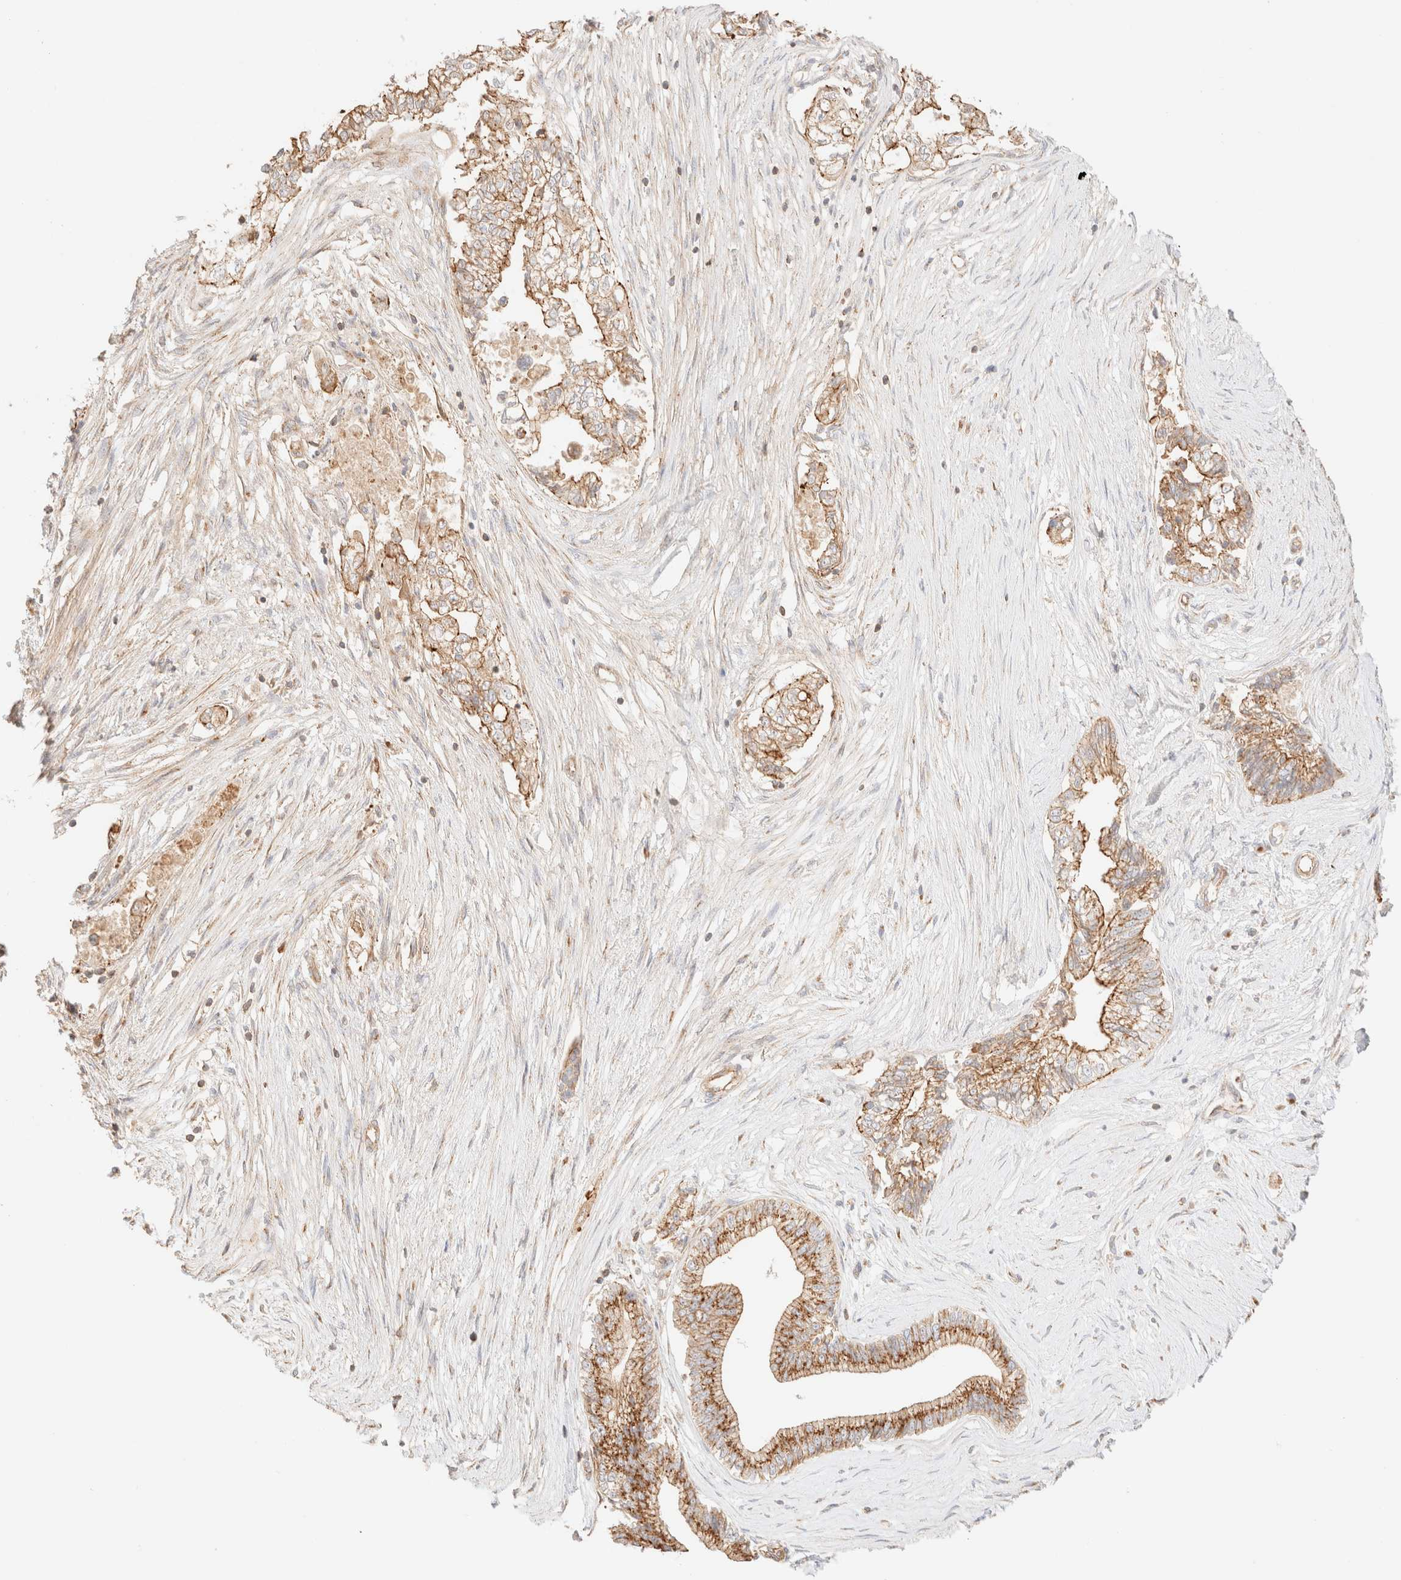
{"staining": {"intensity": "moderate", "quantity": ">75%", "location": "cytoplasmic/membranous"}, "tissue": "pancreatic cancer", "cell_type": "Tumor cells", "image_type": "cancer", "snomed": [{"axis": "morphology", "description": "Adenocarcinoma, NOS"}, {"axis": "topography", "description": "Pancreas"}], "caption": "A photomicrograph showing moderate cytoplasmic/membranous expression in about >75% of tumor cells in pancreatic adenocarcinoma, as visualized by brown immunohistochemical staining.", "gene": "MYO10", "patient": {"sex": "male", "age": 72}}